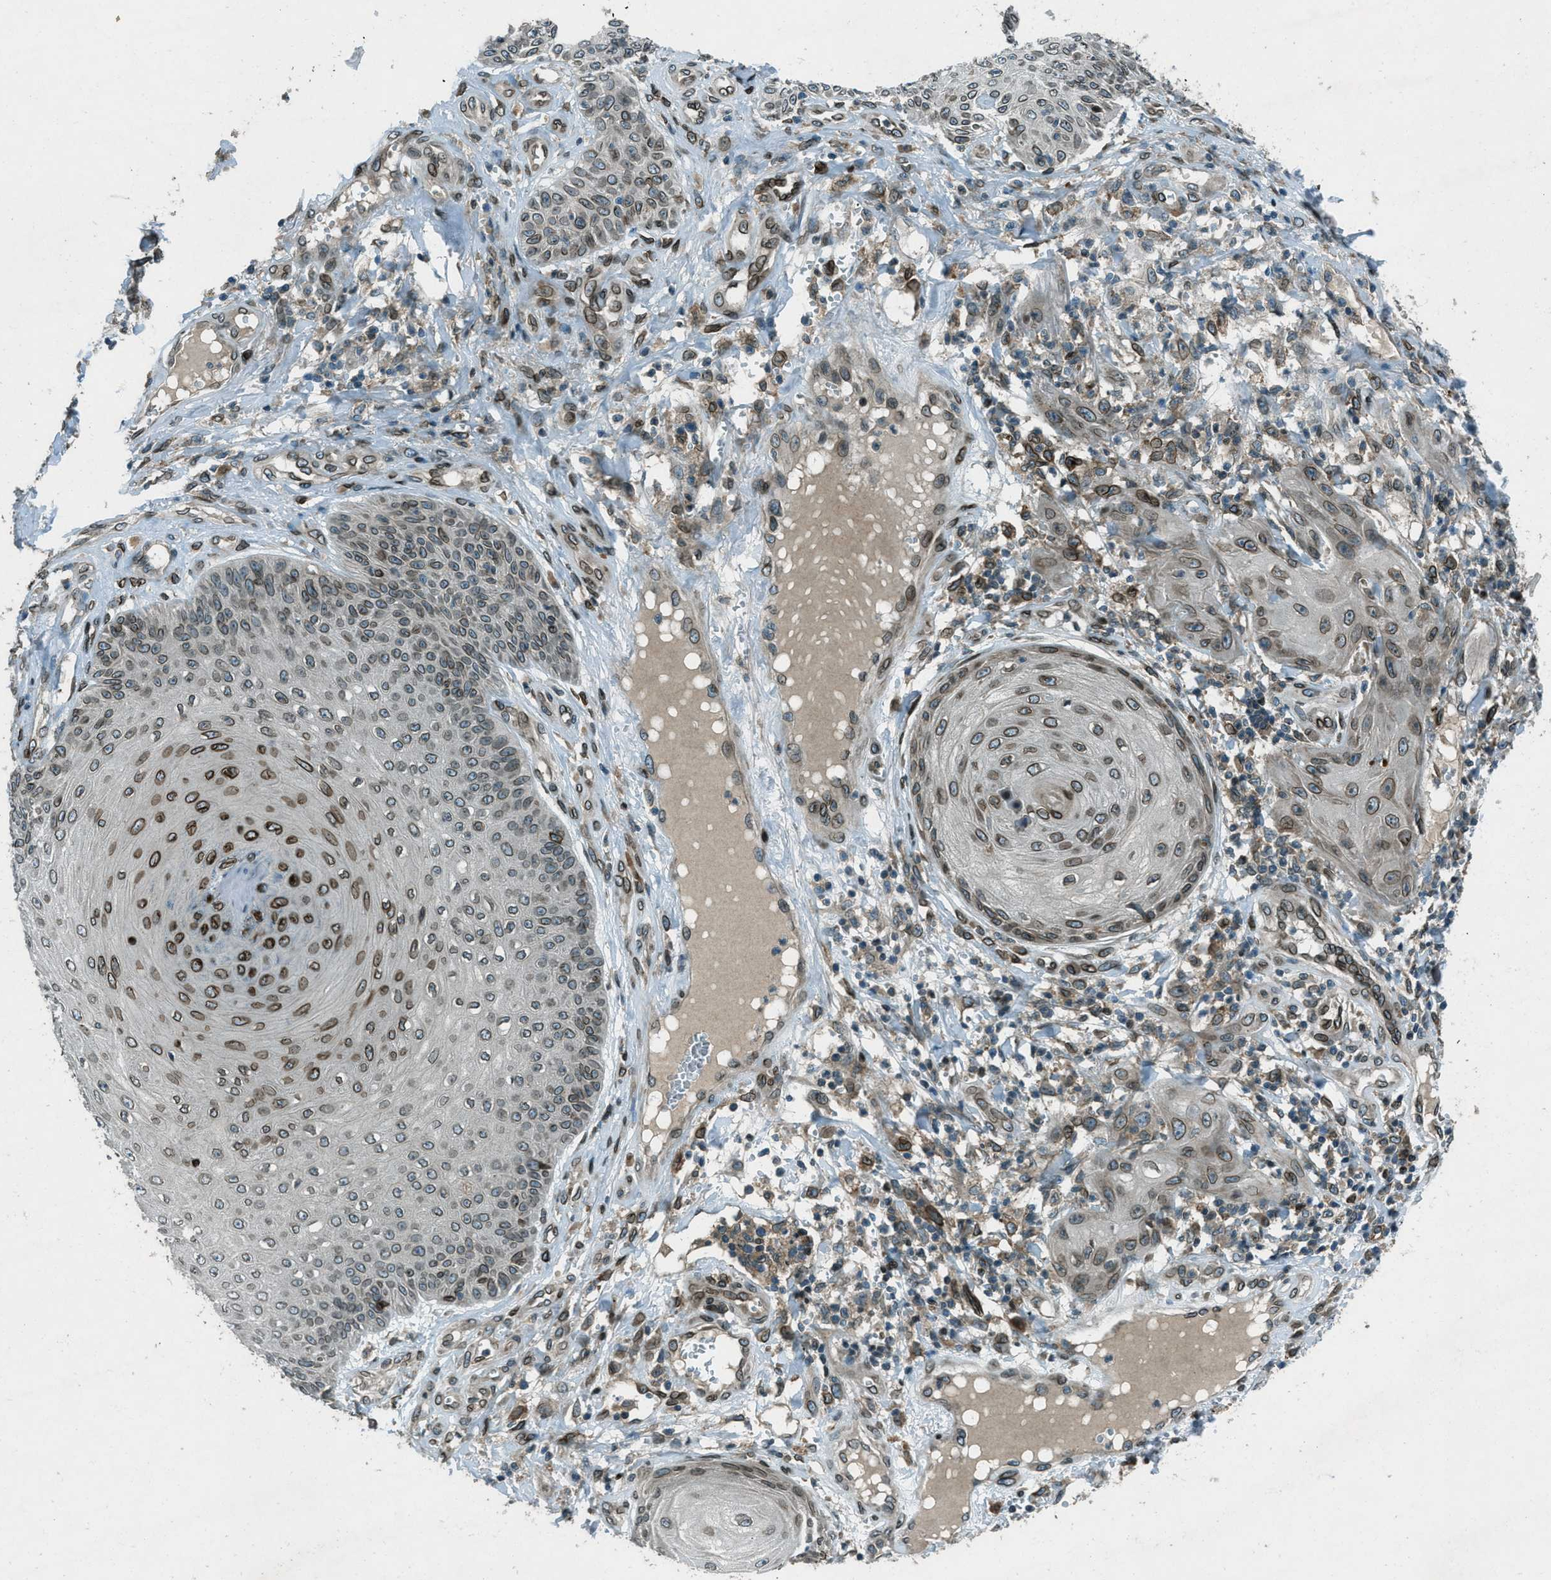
{"staining": {"intensity": "moderate", "quantity": ">75%", "location": "cytoplasmic/membranous,nuclear"}, "tissue": "skin cancer", "cell_type": "Tumor cells", "image_type": "cancer", "snomed": [{"axis": "morphology", "description": "Squamous cell carcinoma, NOS"}, {"axis": "topography", "description": "Skin"}], "caption": "Skin cancer (squamous cell carcinoma) stained with immunohistochemistry reveals moderate cytoplasmic/membranous and nuclear positivity in approximately >75% of tumor cells. (DAB = brown stain, brightfield microscopy at high magnification).", "gene": "LEMD2", "patient": {"sex": "male", "age": 74}}